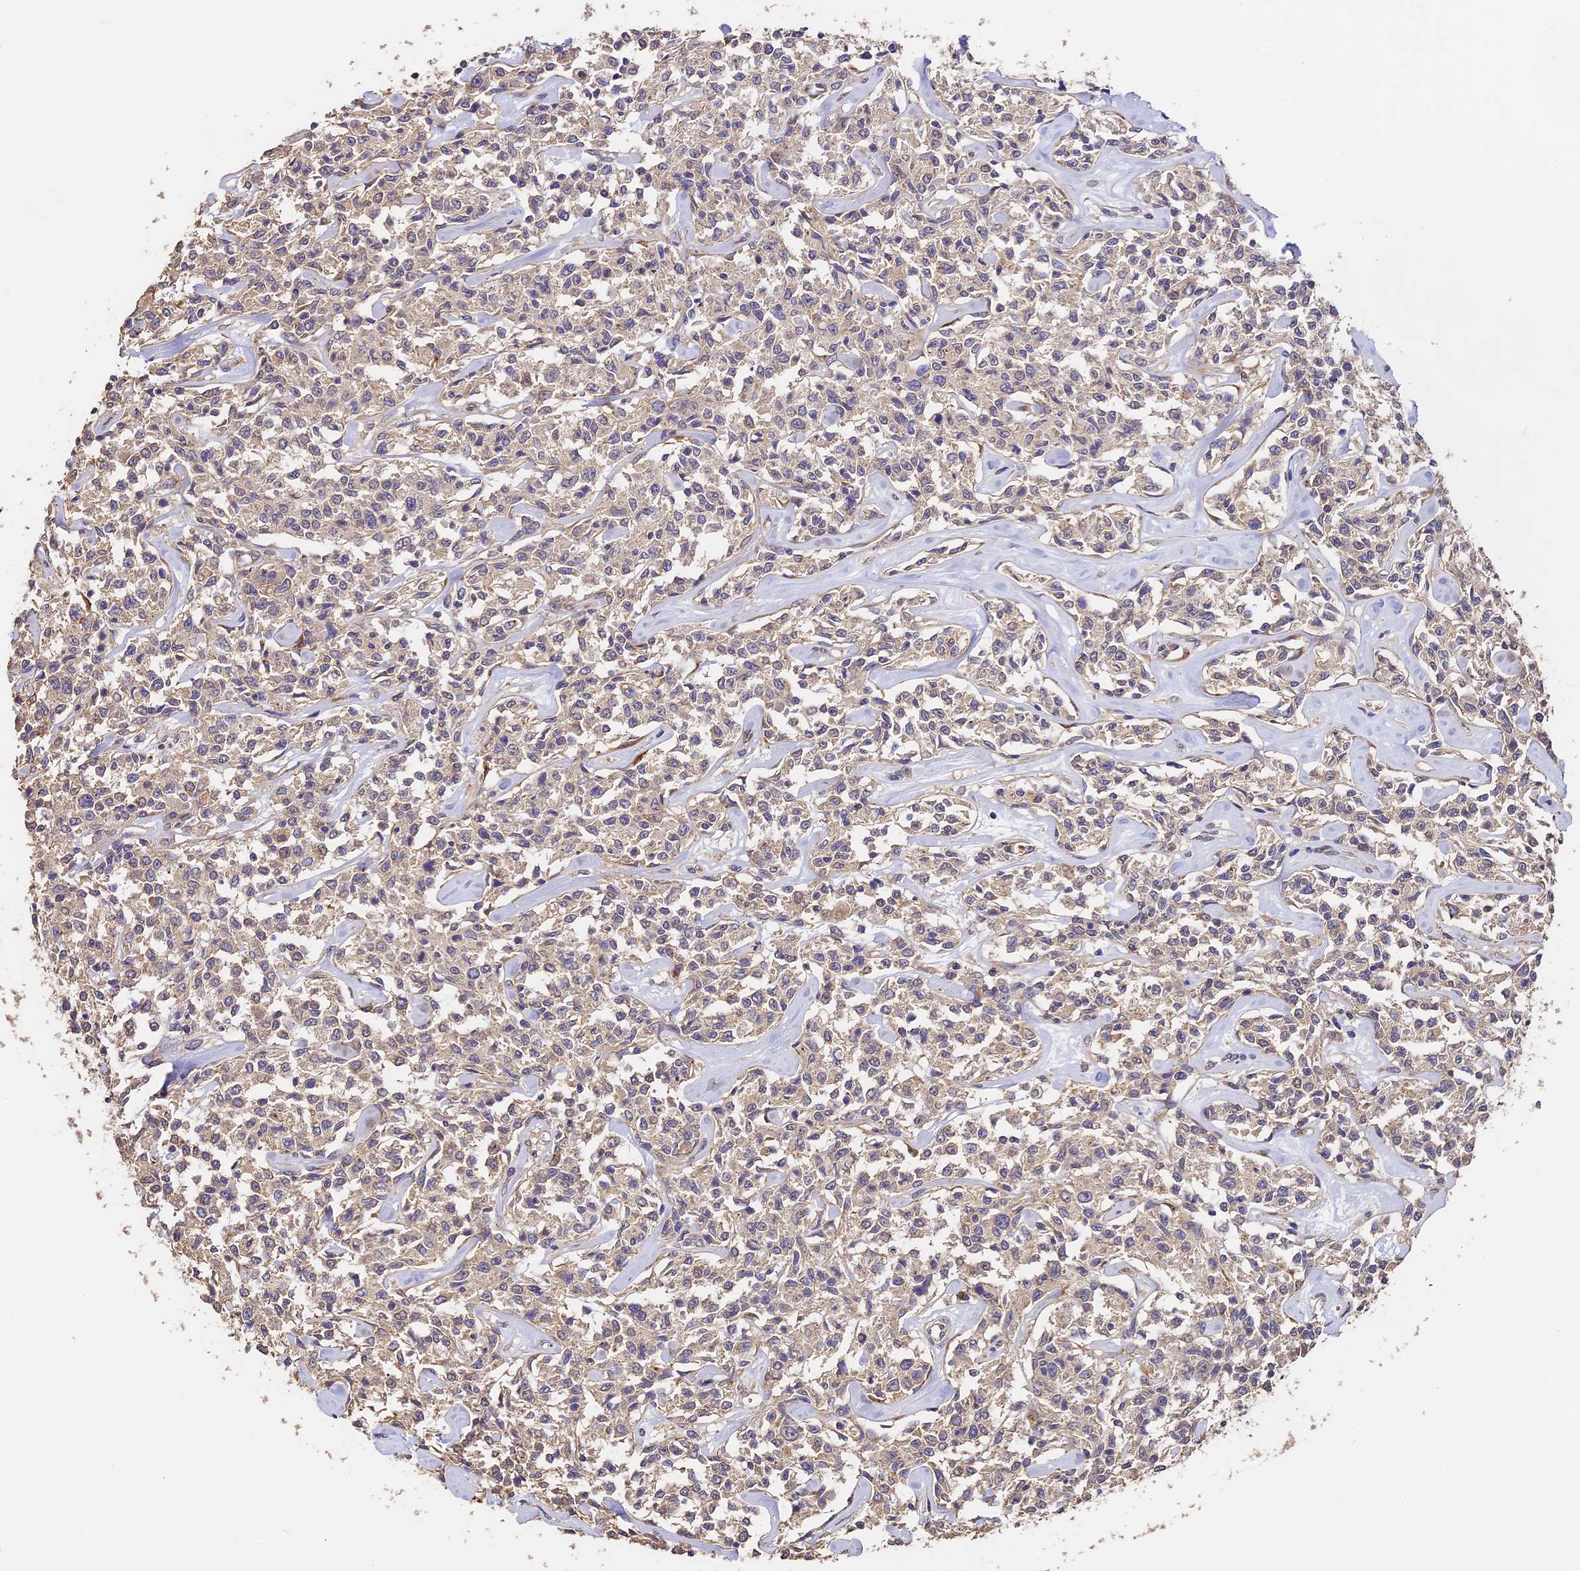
{"staining": {"intensity": "negative", "quantity": "none", "location": "none"}, "tissue": "lymphoma", "cell_type": "Tumor cells", "image_type": "cancer", "snomed": [{"axis": "morphology", "description": "Malignant lymphoma, non-Hodgkin's type, Low grade"}, {"axis": "topography", "description": "Small intestine"}], "caption": "Tumor cells show no significant protein staining in lymphoma.", "gene": "SLC11A1", "patient": {"sex": "female", "age": 59}}